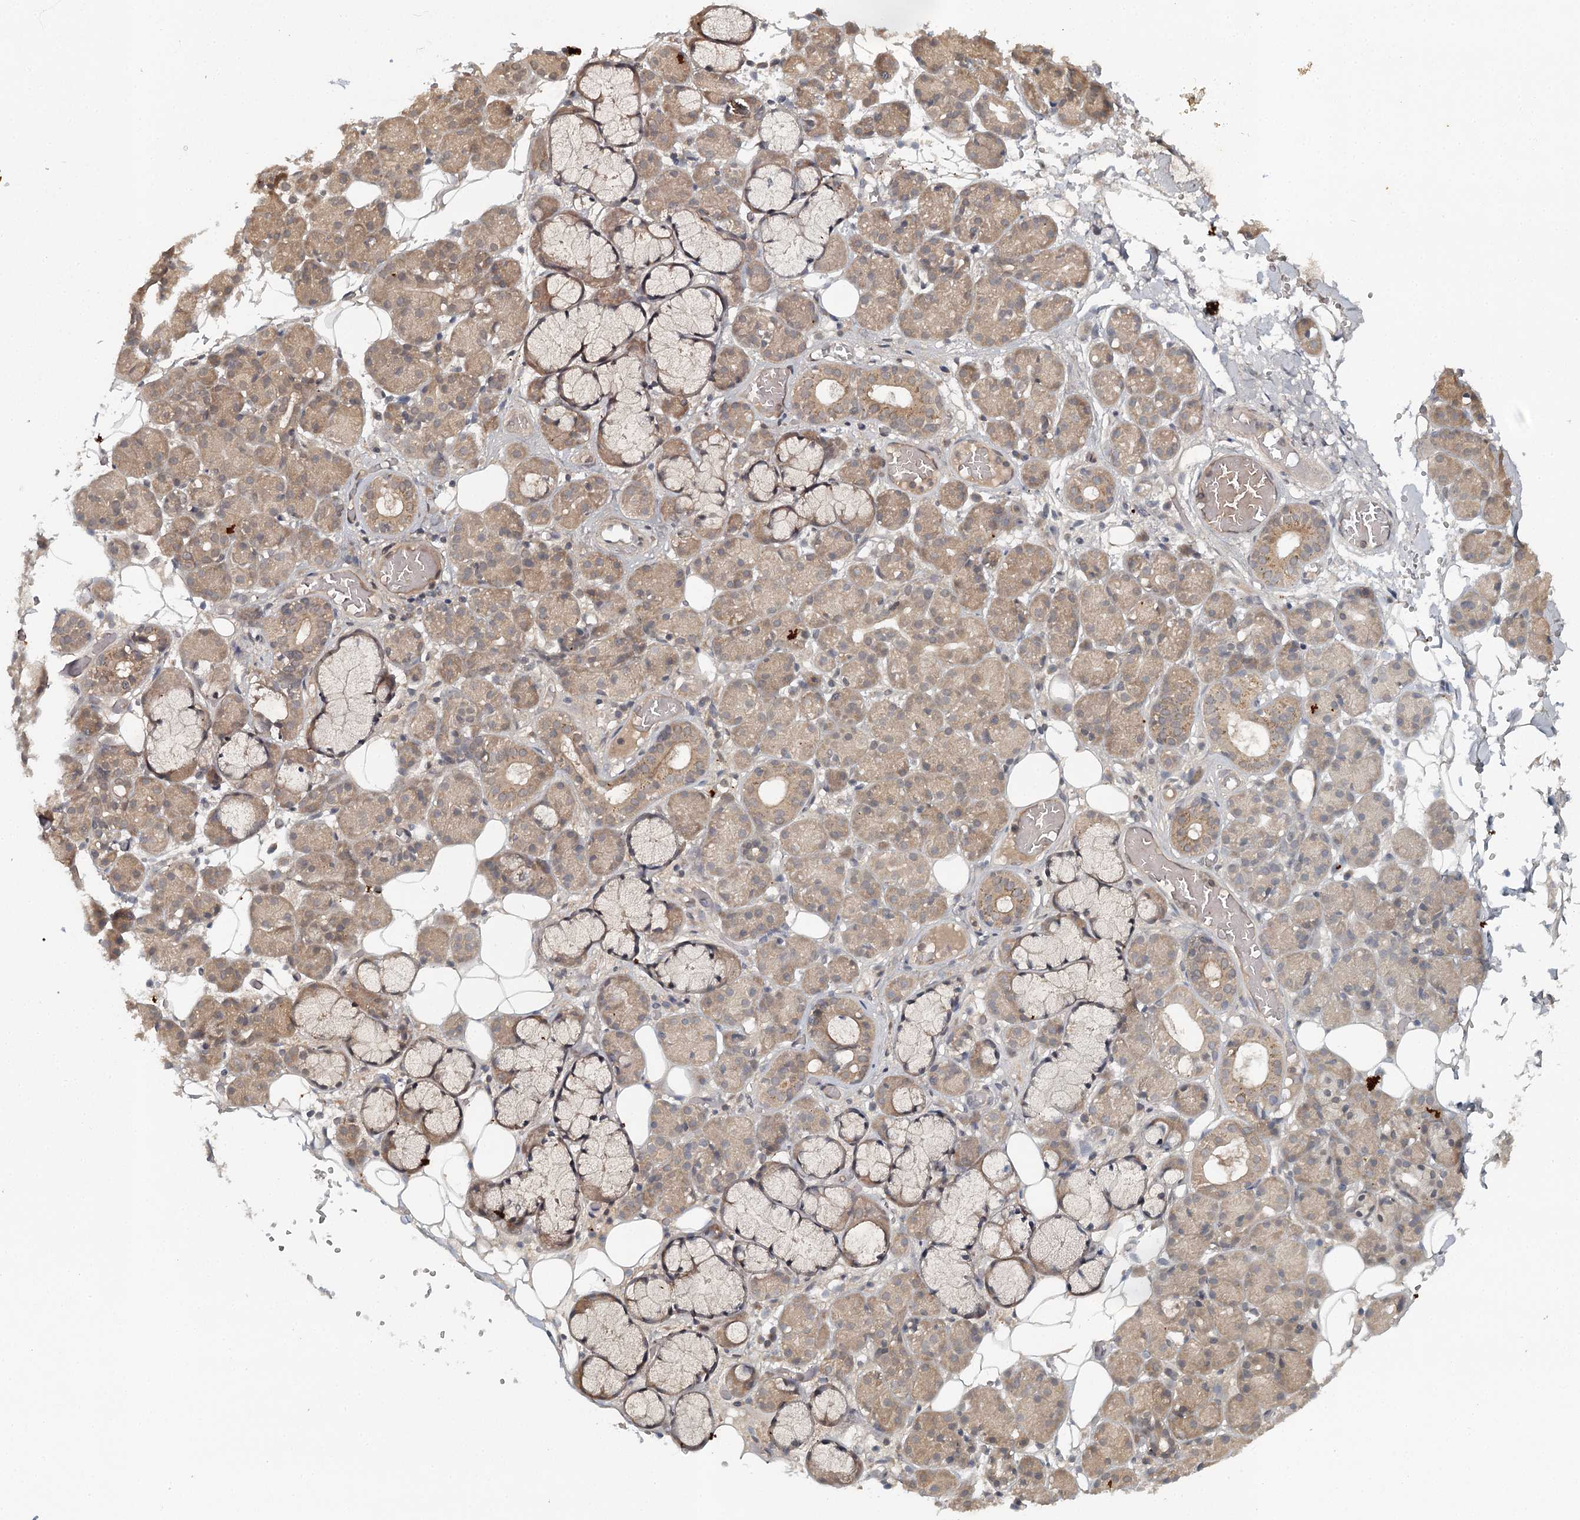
{"staining": {"intensity": "moderate", "quantity": "25%-75%", "location": "cytoplasmic/membranous"}, "tissue": "salivary gland", "cell_type": "Glandular cells", "image_type": "normal", "snomed": [{"axis": "morphology", "description": "Normal tissue, NOS"}, {"axis": "topography", "description": "Salivary gland"}], "caption": "Protein staining of unremarkable salivary gland shows moderate cytoplasmic/membranous positivity in approximately 25%-75% of glandular cells. The protein of interest is stained brown, and the nuclei are stained in blue (DAB IHC with brightfield microscopy, high magnification).", "gene": "SLC41A2", "patient": {"sex": "male", "age": 63}}